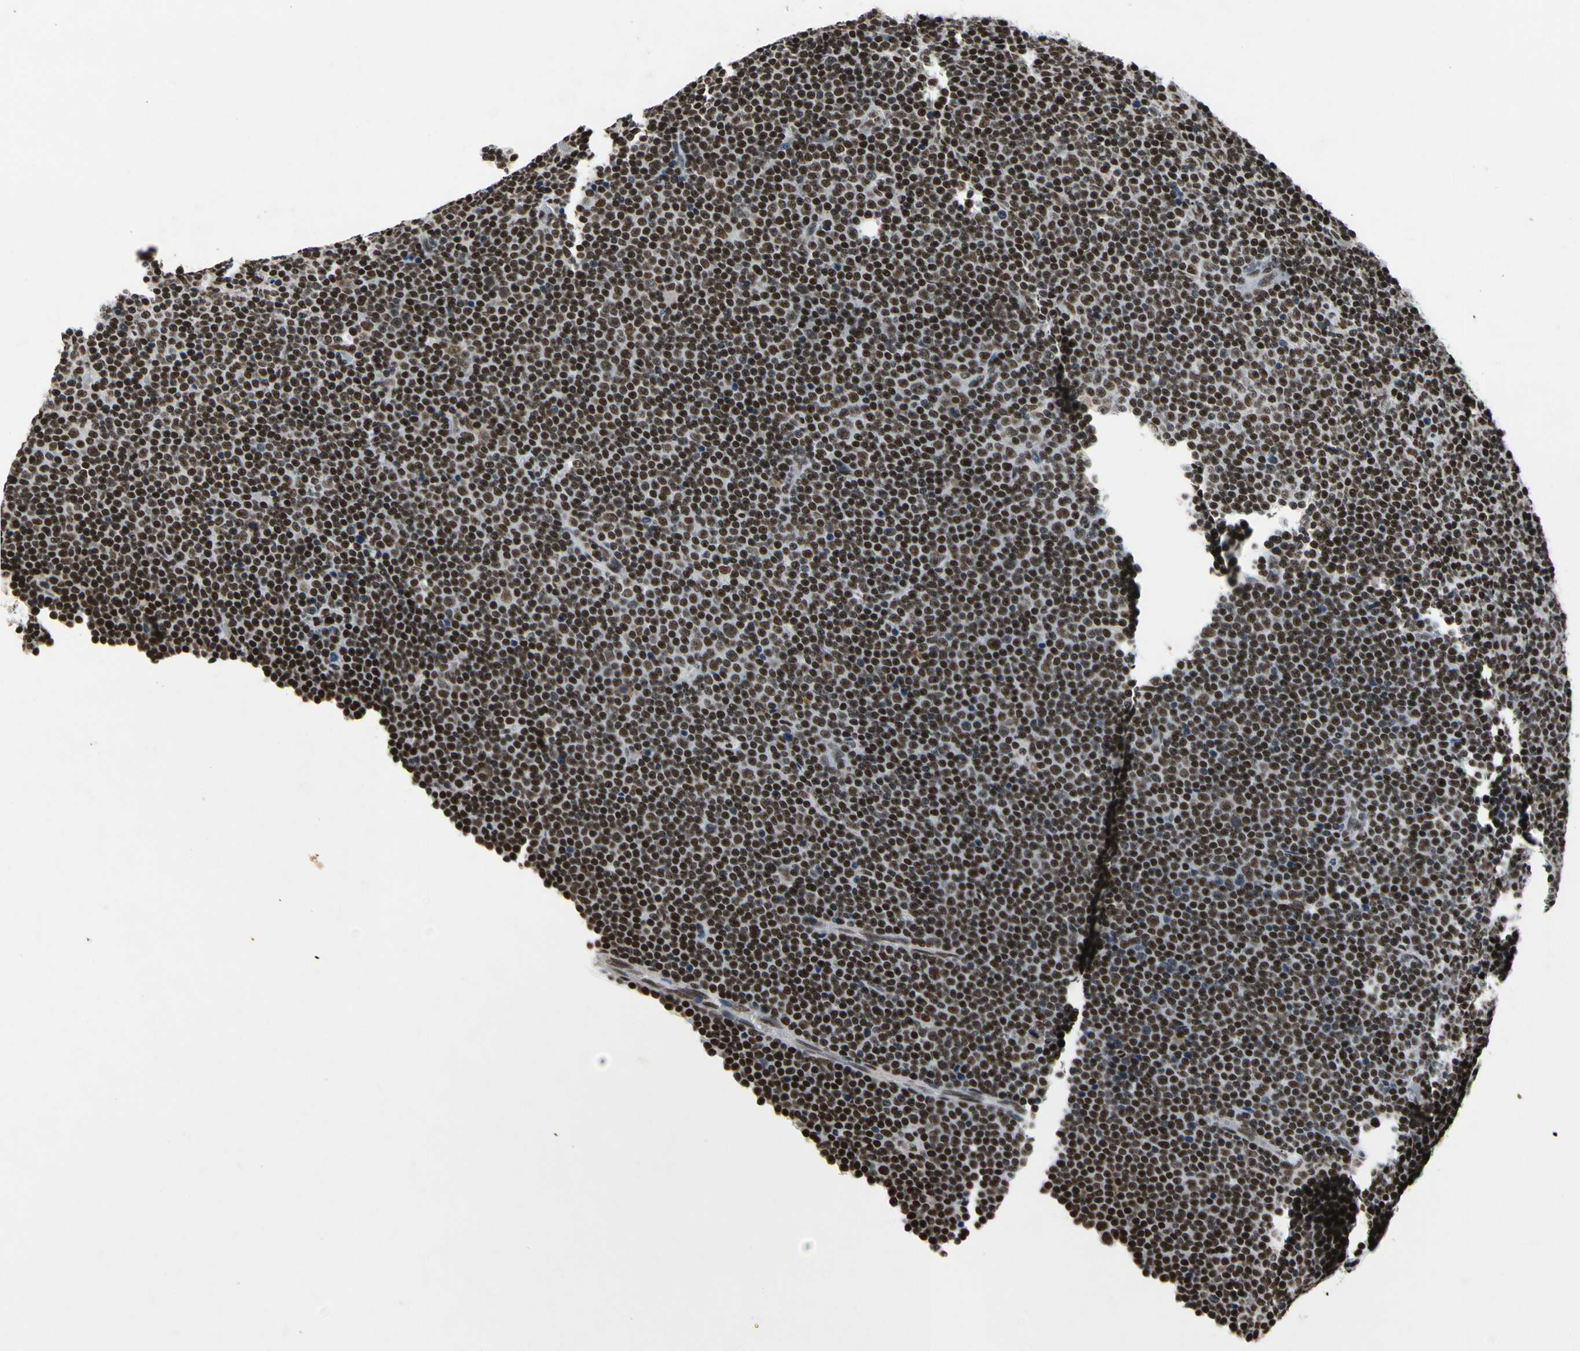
{"staining": {"intensity": "strong", "quantity": ">75%", "location": "nuclear"}, "tissue": "lymphoma", "cell_type": "Tumor cells", "image_type": "cancer", "snomed": [{"axis": "morphology", "description": "Malignant lymphoma, non-Hodgkin's type, Low grade"}, {"axis": "topography", "description": "Lymph node"}], "caption": "Protein staining of lymphoma tissue reveals strong nuclear staining in about >75% of tumor cells. (DAB = brown stain, brightfield microscopy at high magnification).", "gene": "RECQL", "patient": {"sex": "female", "age": 67}}